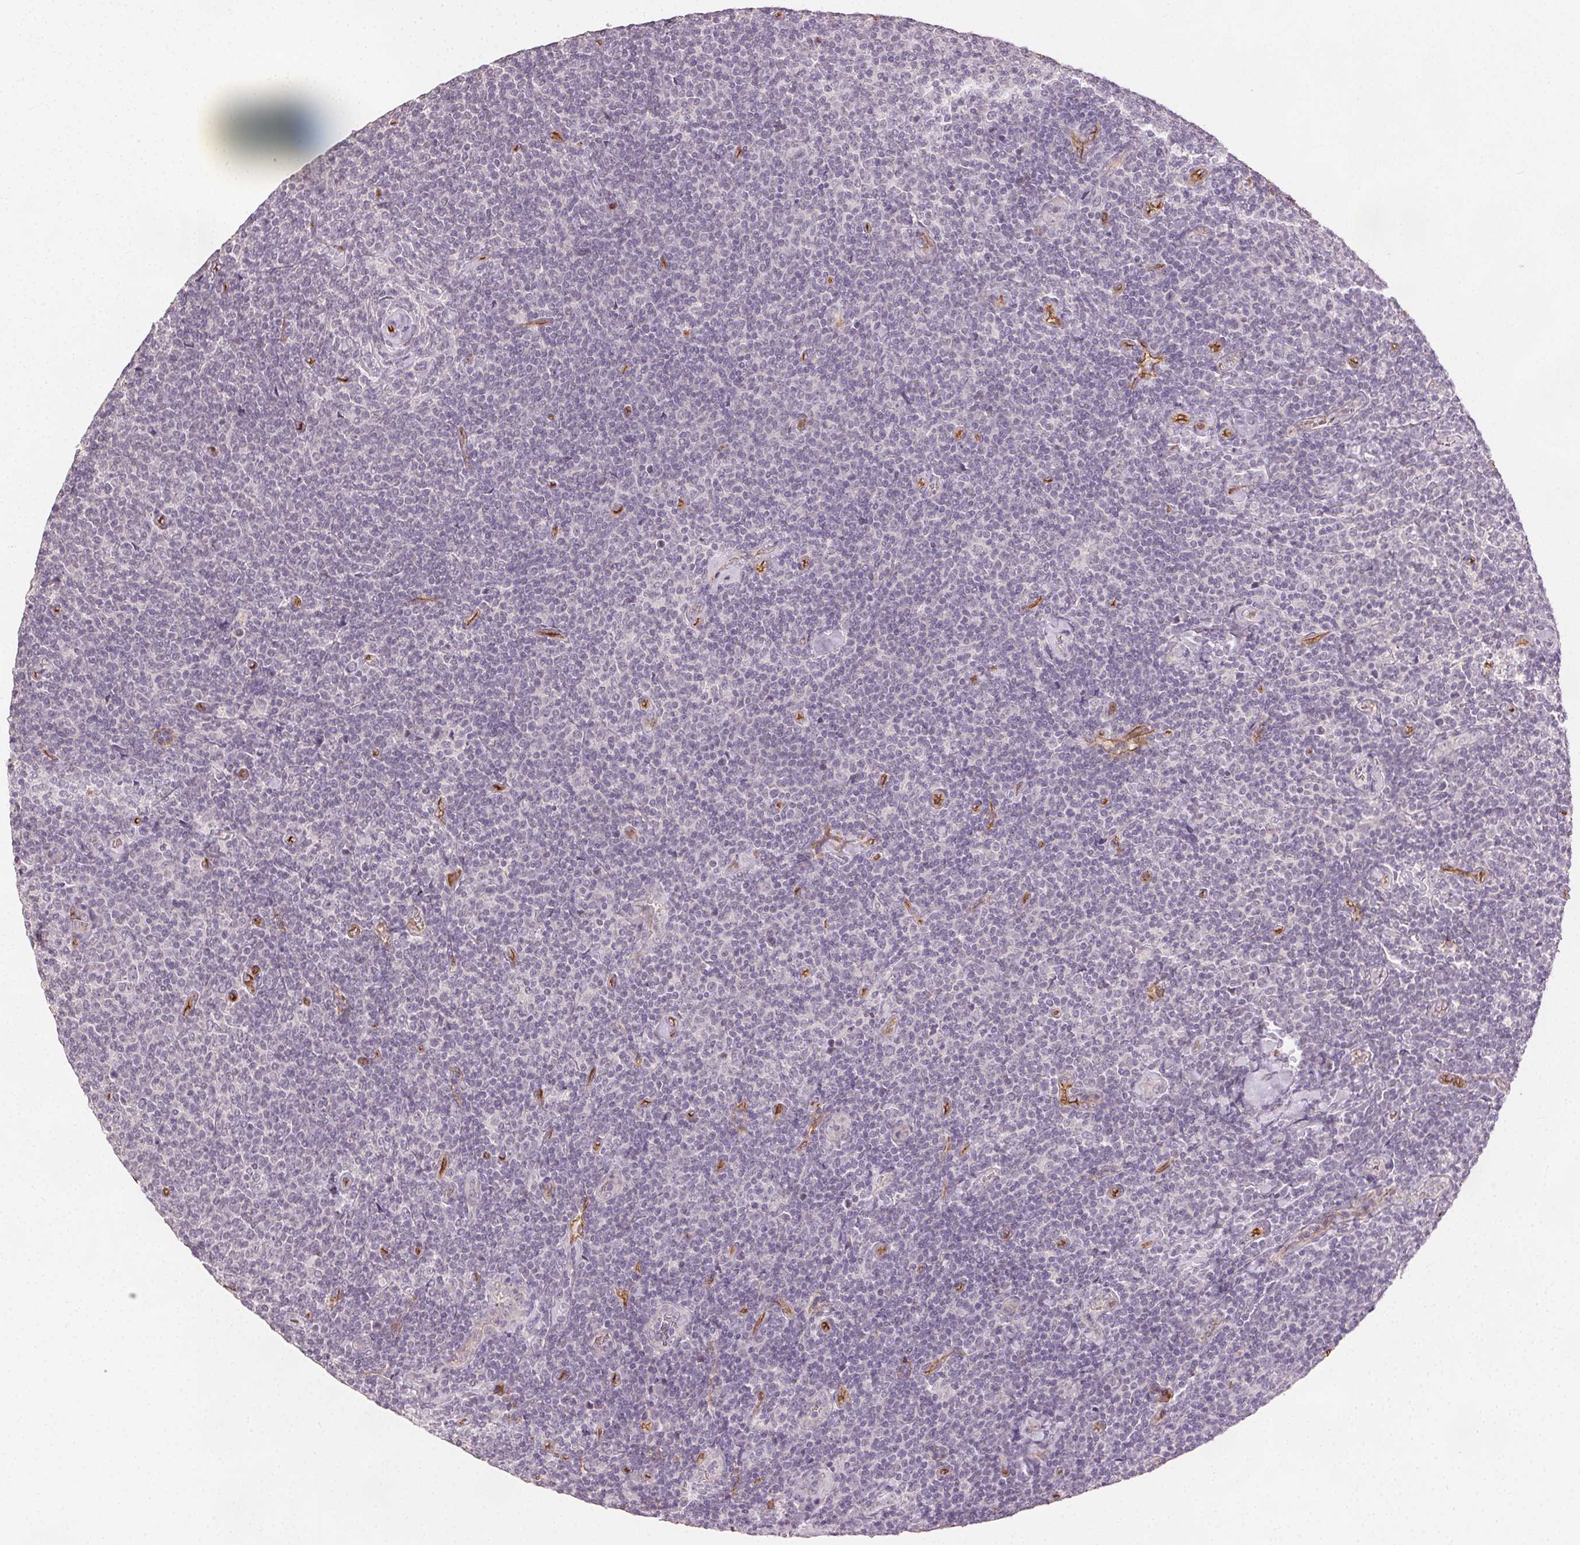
{"staining": {"intensity": "negative", "quantity": "none", "location": "none"}, "tissue": "lymphoma", "cell_type": "Tumor cells", "image_type": "cancer", "snomed": [{"axis": "morphology", "description": "Malignant lymphoma, non-Hodgkin's type, Low grade"}, {"axis": "topography", "description": "Lymph node"}], "caption": "IHC histopathology image of human malignant lymphoma, non-Hodgkin's type (low-grade) stained for a protein (brown), which exhibits no expression in tumor cells. Nuclei are stained in blue.", "gene": "PODXL", "patient": {"sex": "male", "age": 52}}